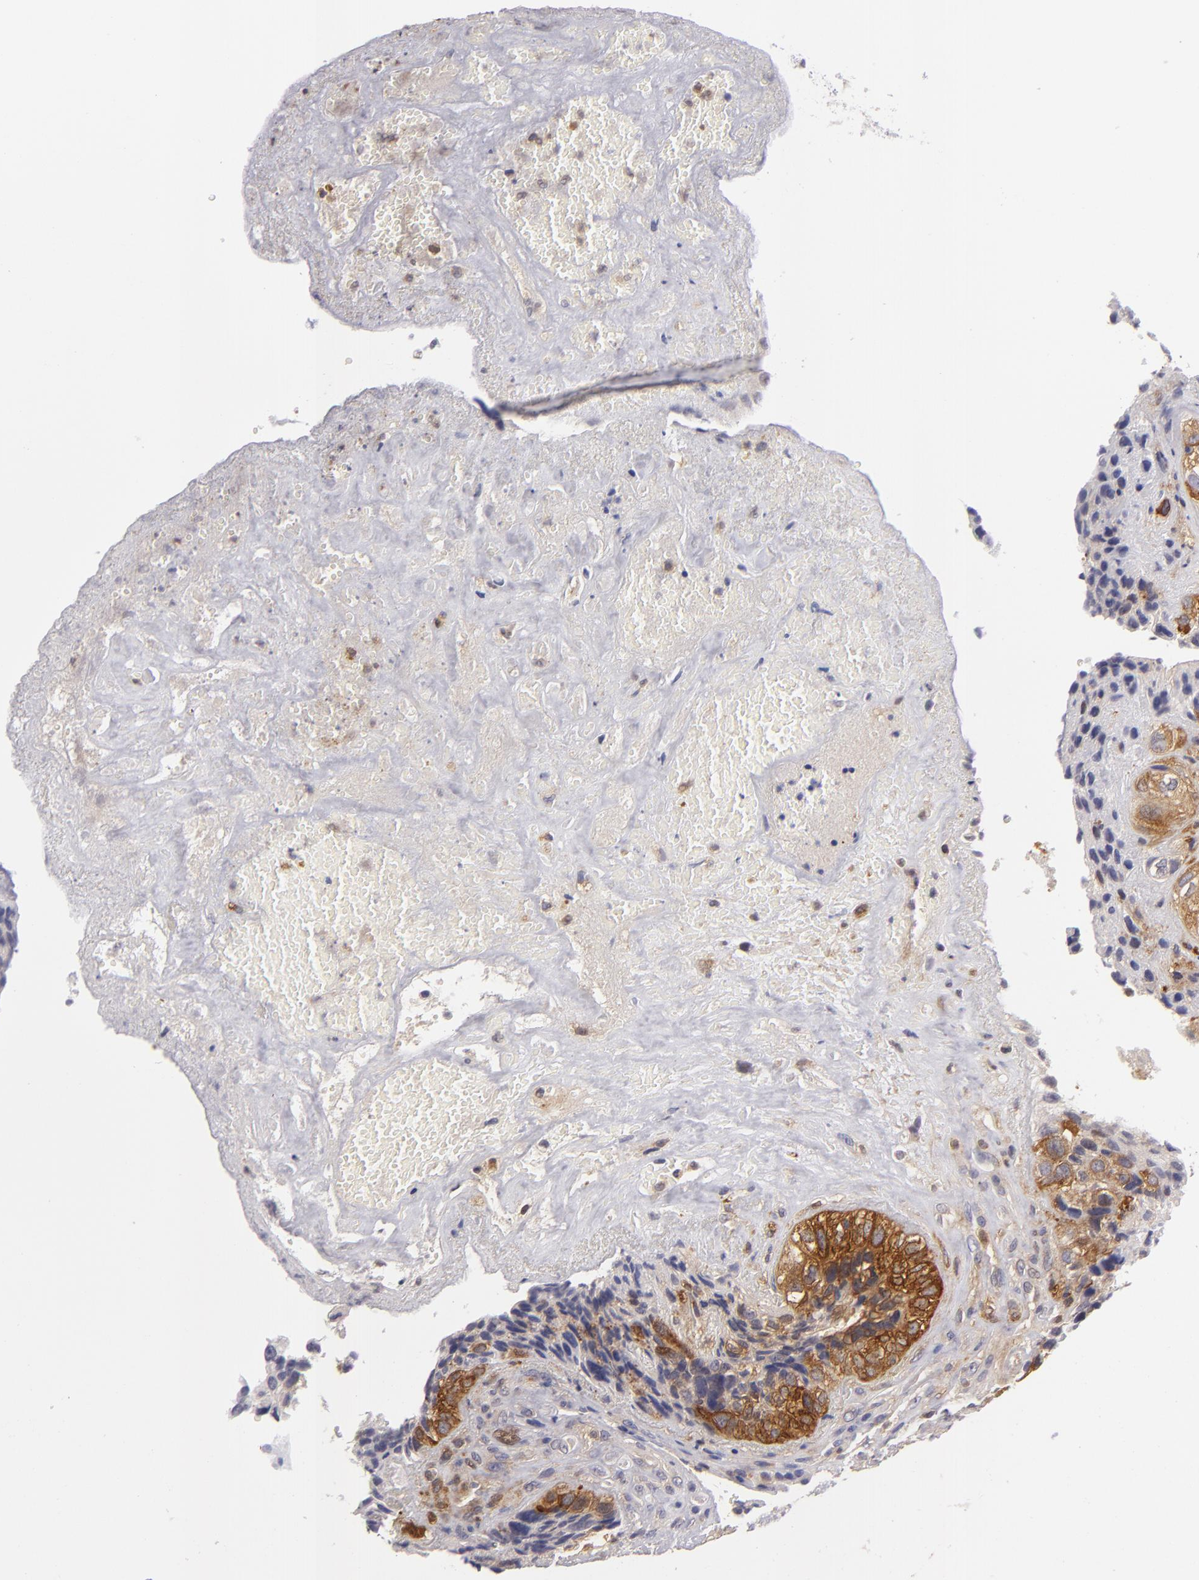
{"staining": {"intensity": "strong", "quantity": "25%-75%", "location": "none"}, "tissue": "breast cancer", "cell_type": "Tumor cells", "image_type": "cancer", "snomed": [{"axis": "morphology", "description": "Neoplasm, malignant, NOS"}, {"axis": "topography", "description": "Breast"}], "caption": "IHC micrograph of breast cancer (neoplasm (malignant)) stained for a protein (brown), which displays high levels of strong None positivity in approximately 25%-75% of tumor cells.", "gene": "MMP10", "patient": {"sex": "female", "age": 50}}